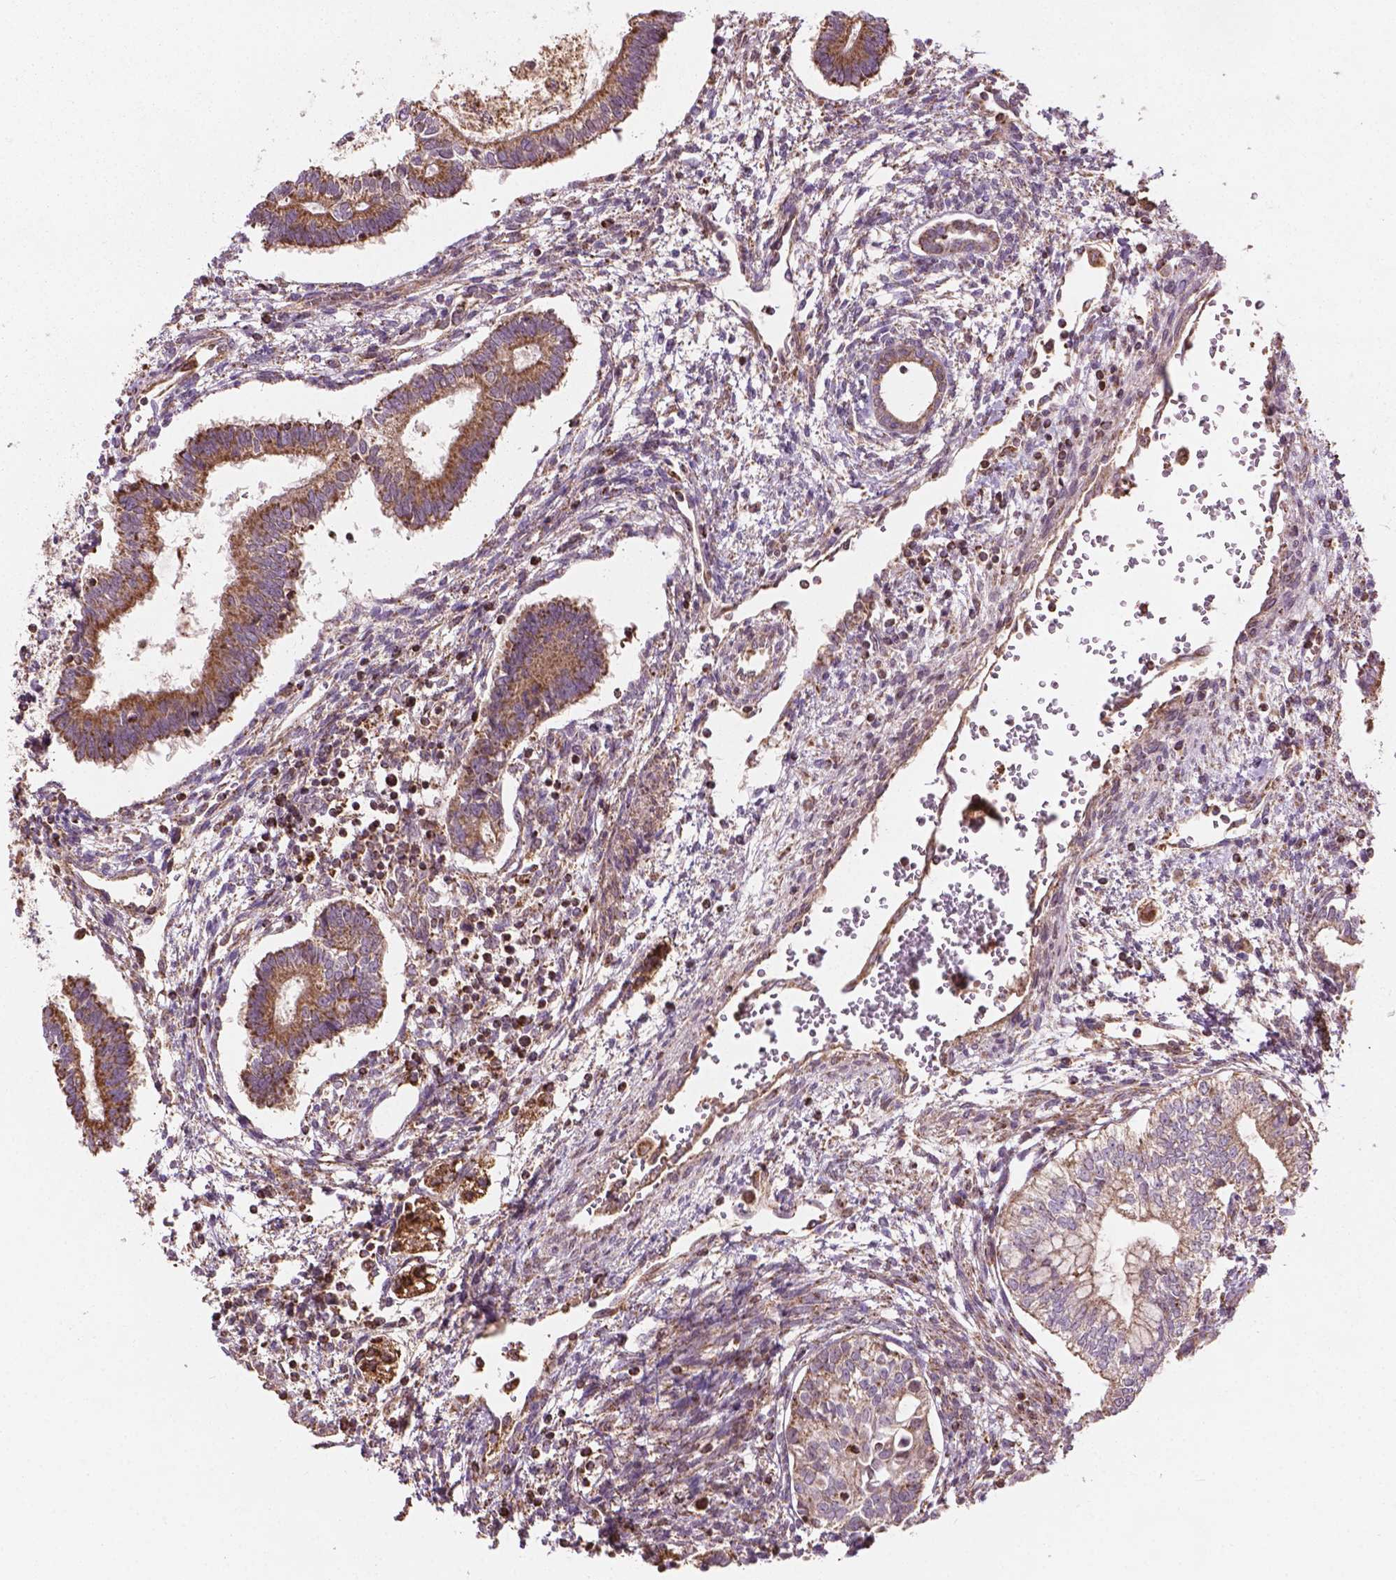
{"staining": {"intensity": "weak", "quantity": "25%-75%", "location": "cytoplasmic/membranous"}, "tissue": "testis cancer", "cell_type": "Tumor cells", "image_type": "cancer", "snomed": [{"axis": "morphology", "description": "Carcinoma, Embryonal, NOS"}, {"axis": "topography", "description": "Testis"}], "caption": "Immunohistochemistry histopathology image of neoplastic tissue: human embryonal carcinoma (testis) stained using IHC reveals low levels of weak protein expression localized specifically in the cytoplasmic/membranous of tumor cells, appearing as a cytoplasmic/membranous brown color.", "gene": "HS3ST3A1", "patient": {"sex": "male", "age": 37}}